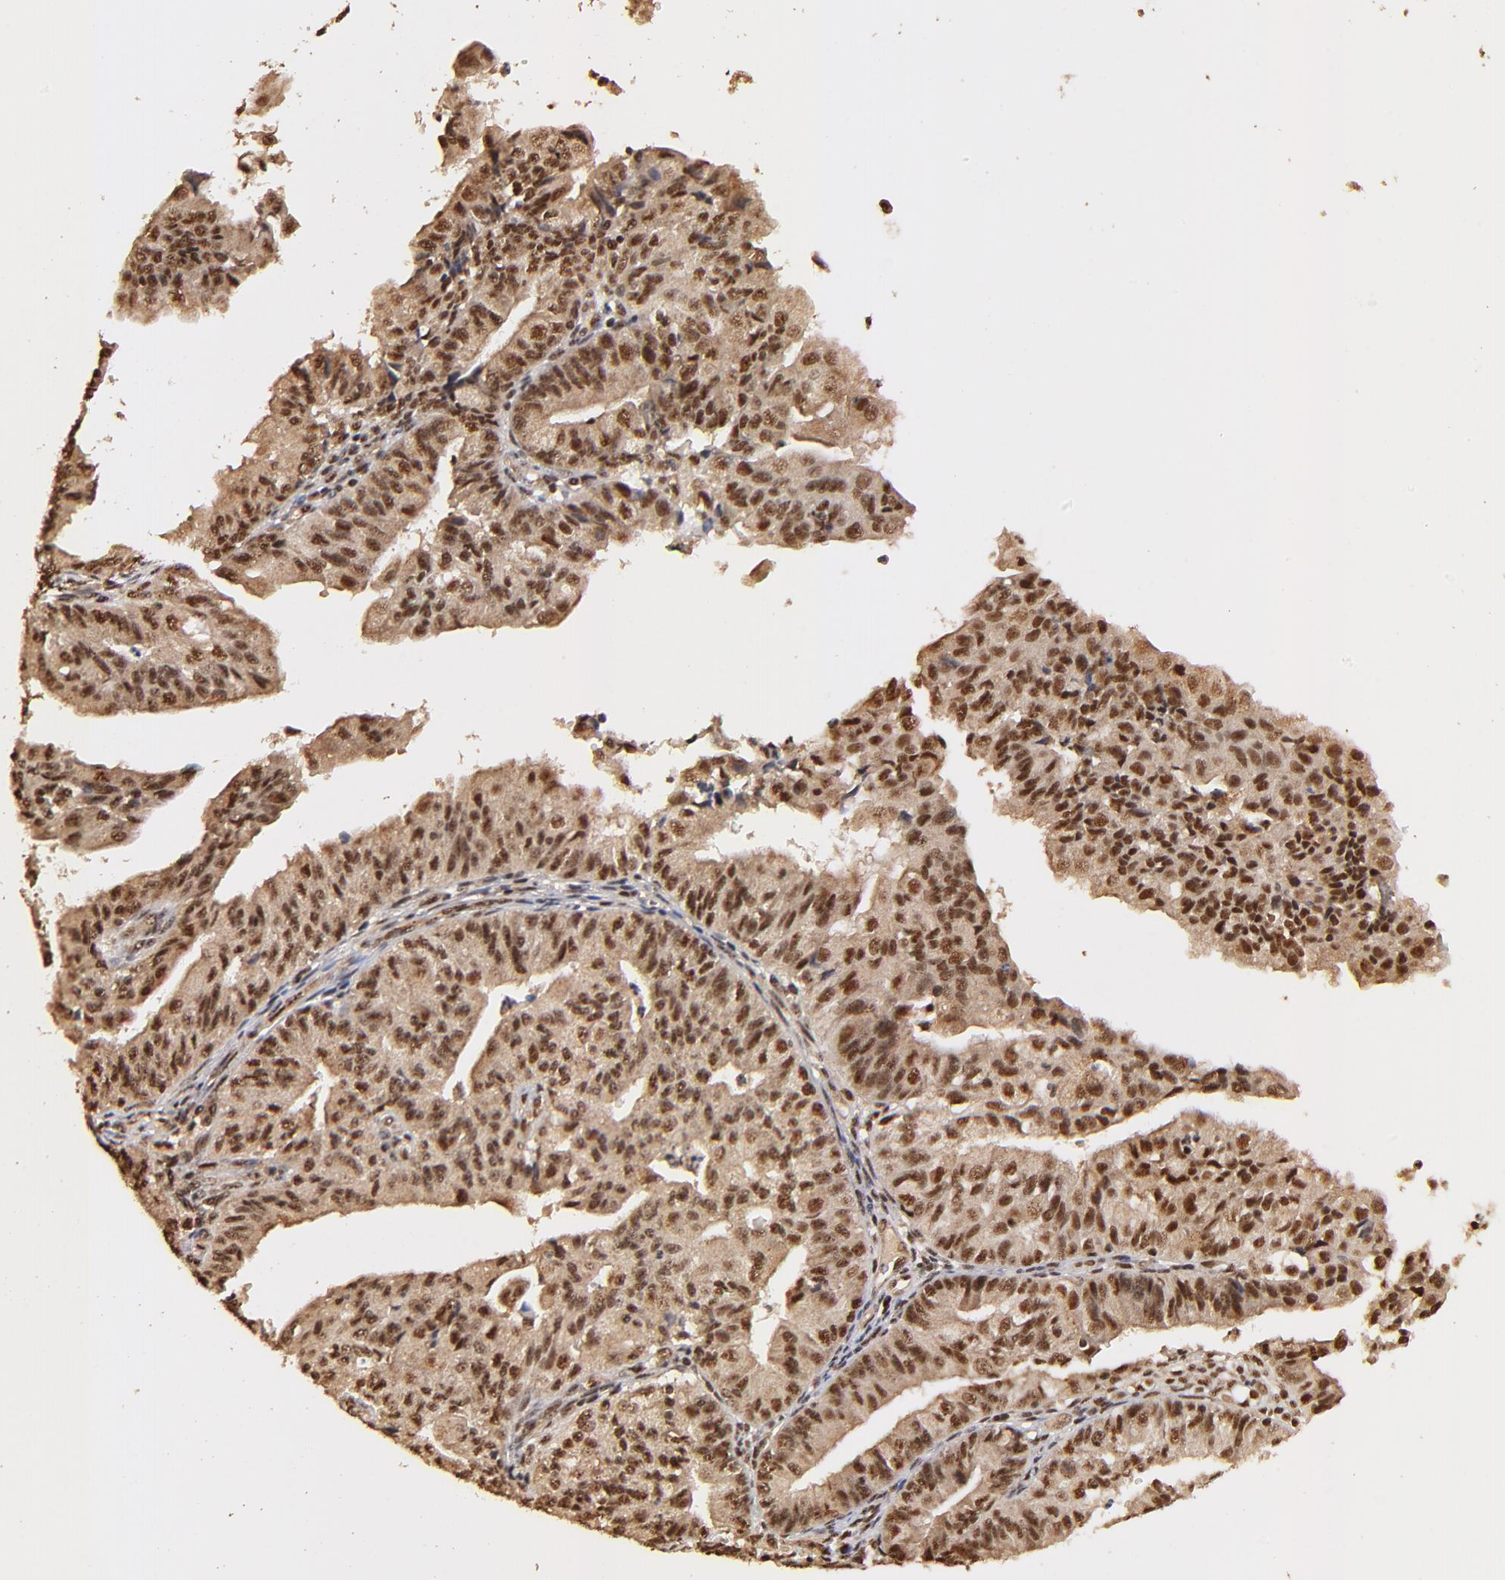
{"staining": {"intensity": "strong", "quantity": ">75%", "location": "cytoplasmic/membranous,nuclear"}, "tissue": "endometrial cancer", "cell_type": "Tumor cells", "image_type": "cancer", "snomed": [{"axis": "morphology", "description": "Adenocarcinoma, NOS"}, {"axis": "topography", "description": "Endometrium"}], "caption": "Endometrial cancer (adenocarcinoma) tissue displays strong cytoplasmic/membranous and nuclear staining in approximately >75% of tumor cells", "gene": "MED12", "patient": {"sex": "female", "age": 56}}